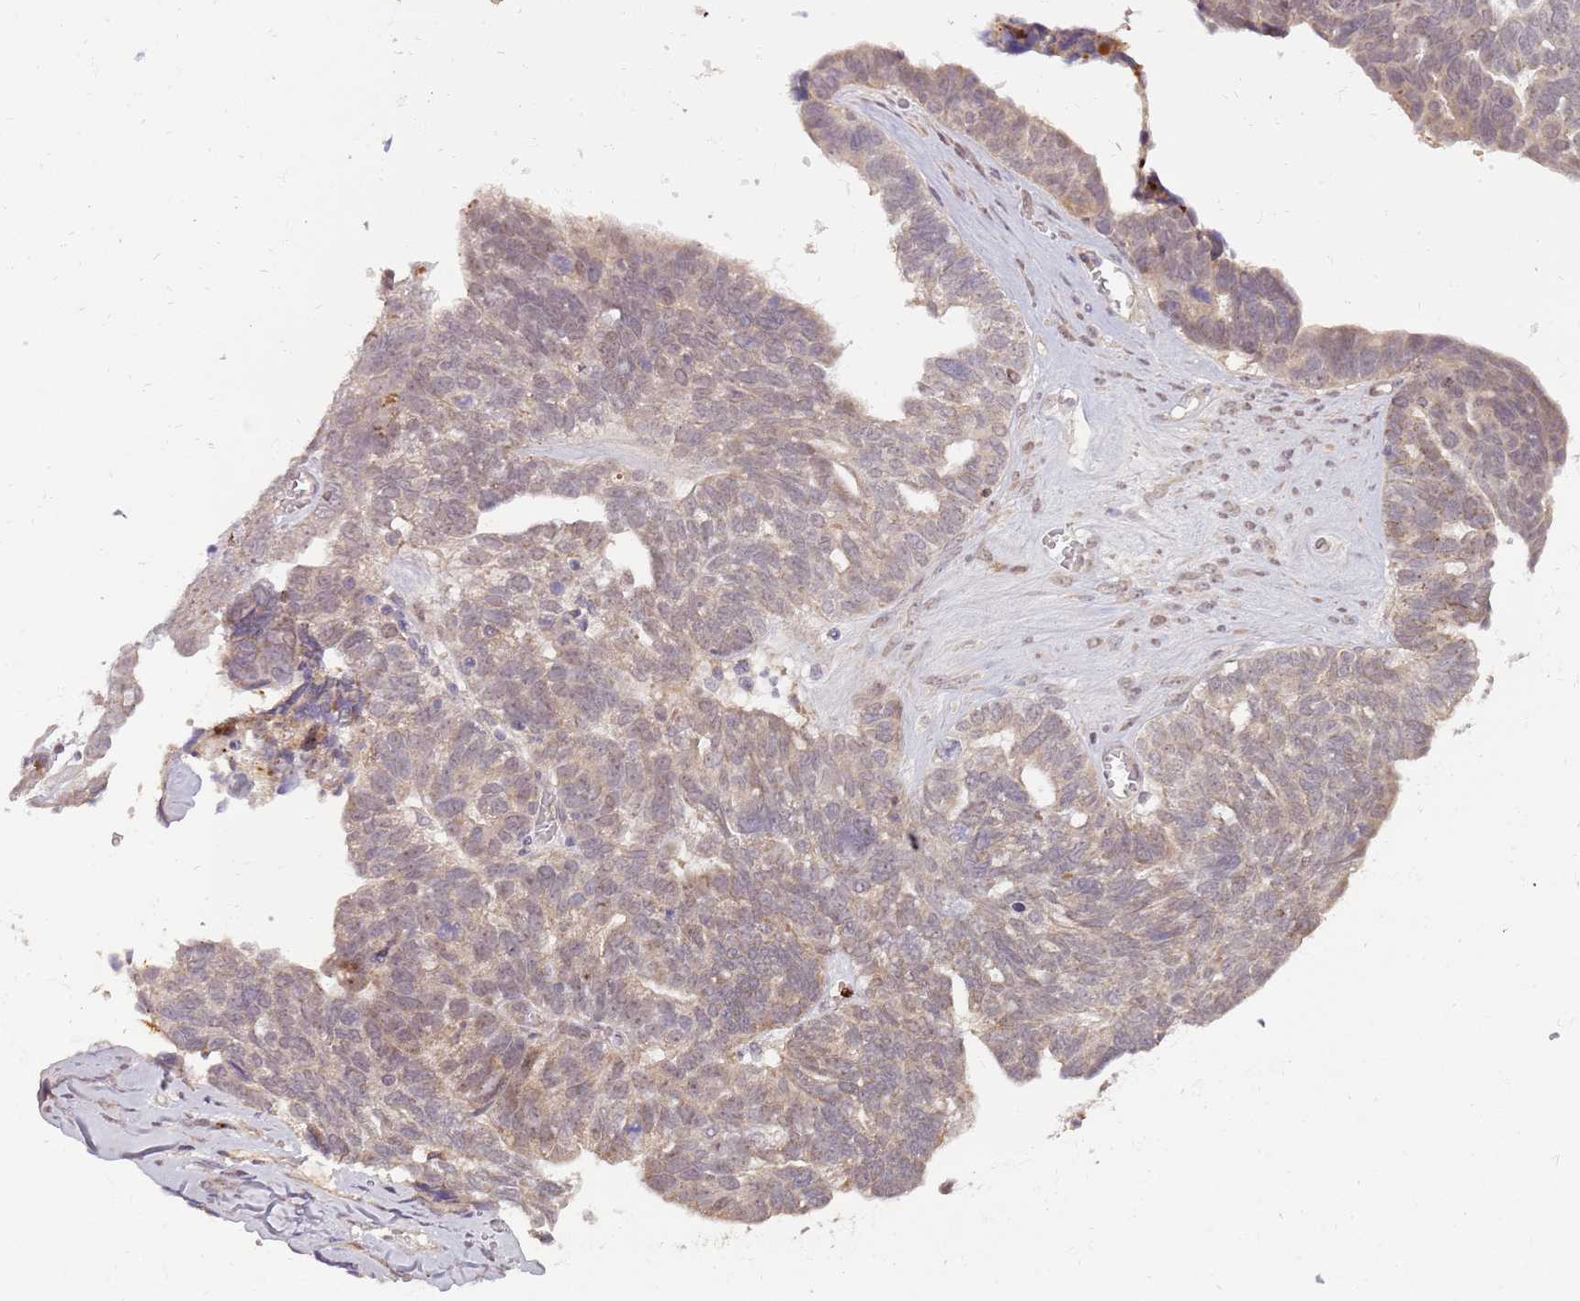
{"staining": {"intensity": "weak", "quantity": "25%-75%", "location": "cytoplasmic/membranous,nuclear"}, "tissue": "ovarian cancer", "cell_type": "Tumor cells", "image_type": "cancer", "snomed": [{"axis": "morphology", "description": "Cystadenocarcinoma, serous, NOS"}, {"axis": "topography", "description": "Ovary"}], "caption": "High-power microscopy captured an immunohistochemistry (IHC) photomicrograph of ovarian cancer (serous cystadenocarcinoma), revealing weak cytoplasmic/membranous and nuclear expression in approximately 25%-75% of tumor cells.", "gene": "NBPF6", "patient": {"sex": "female", "age": 79}}